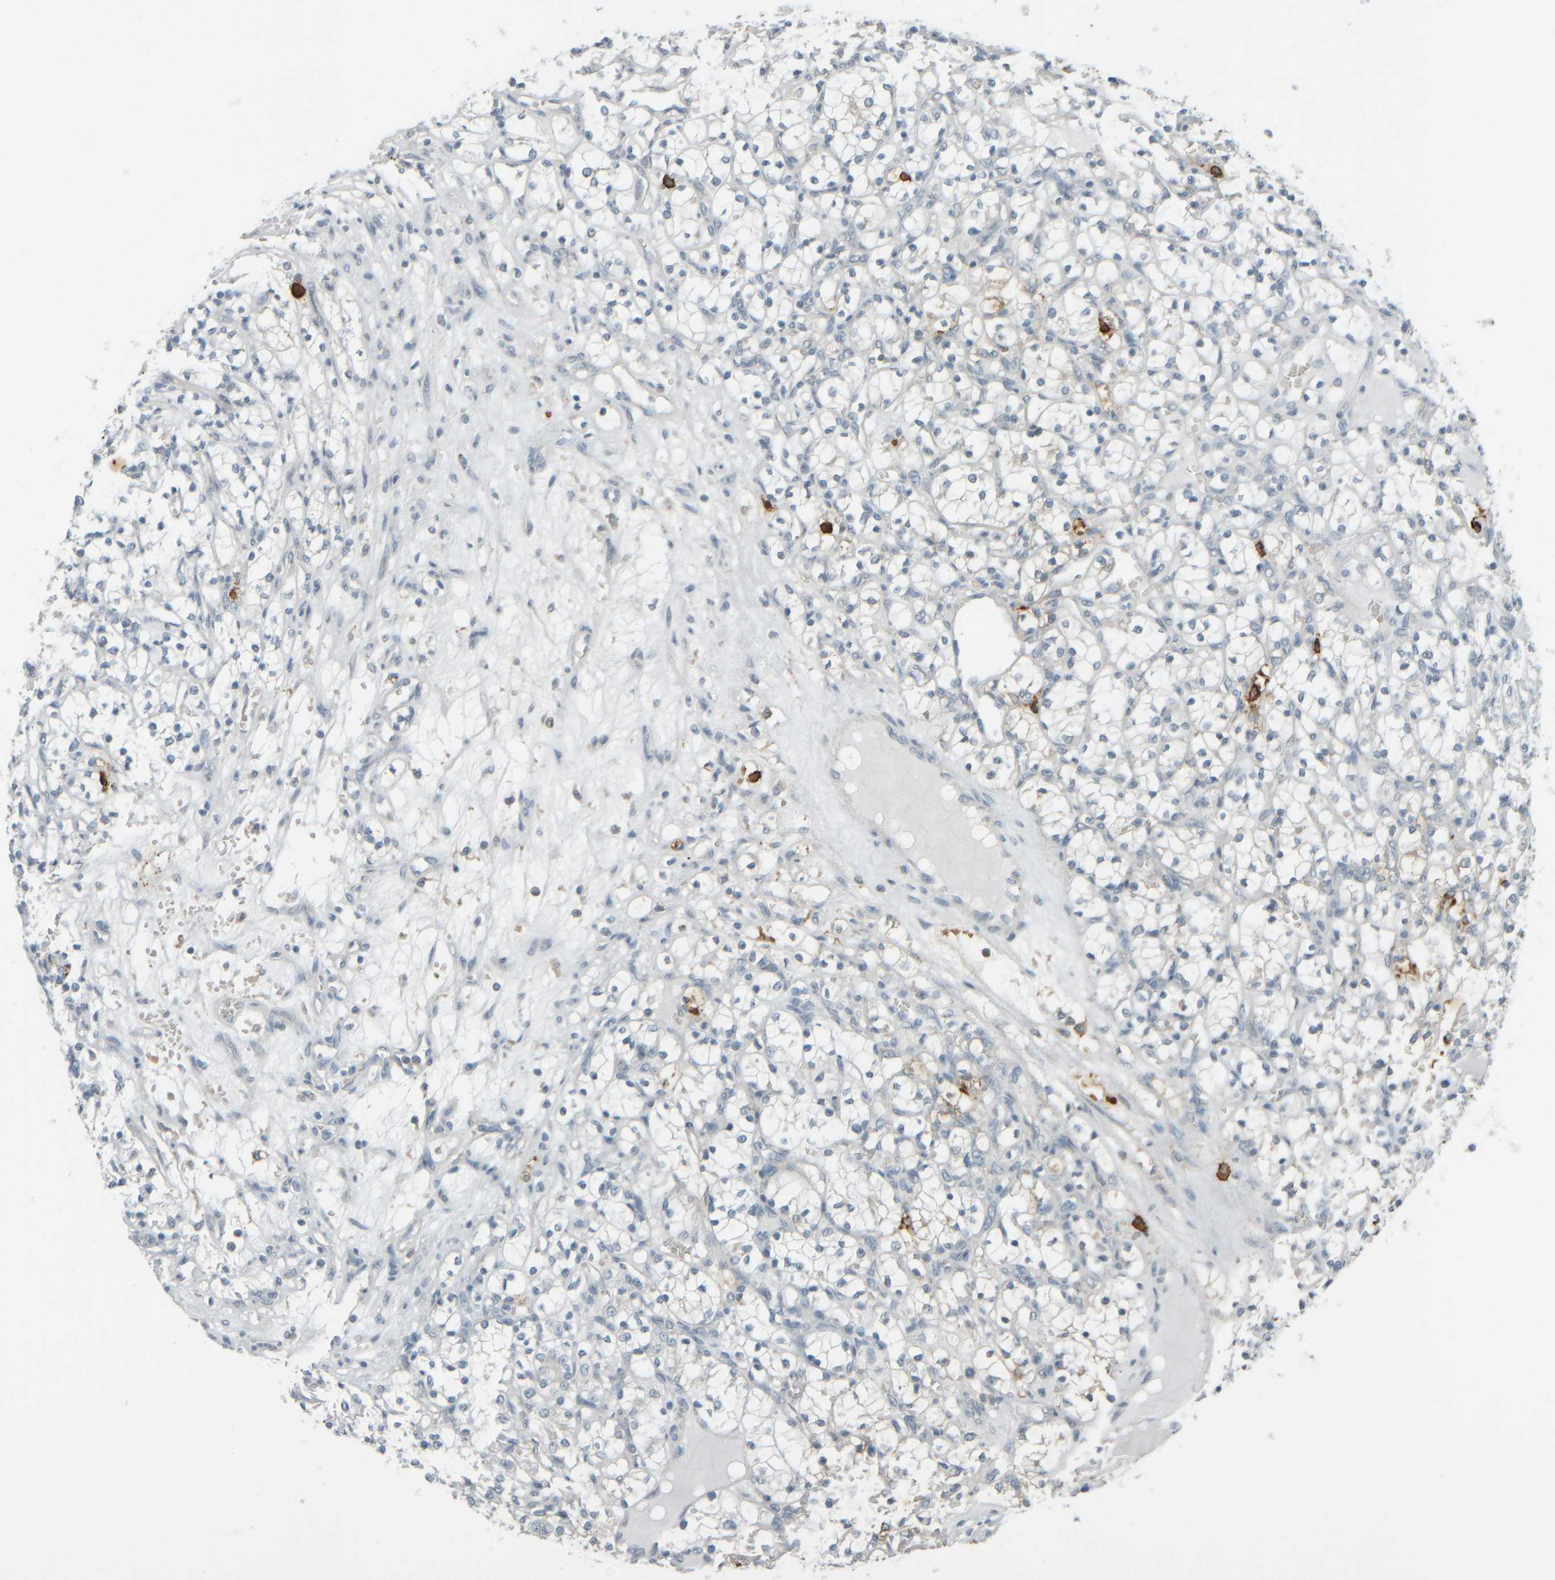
{"staining": {"intensity": "negative", "quantity": "none", "location": "none"}, "tissue": "renal cancer", "cell_type": "Tumor cells", "image_type": "cancer", "snomed": [{"axis": "morphology", "description": "Adenocarcinoma, NOS"}, {"axis": "topography", "description": "Kidney"}], "caption": "This is an IHC photomicrograph of renal cancer (adenocarcinoma). There is no positivity in tumor cells.", "gene": "TPSAB1", "patient": {"sex": "female", "age": 69}}